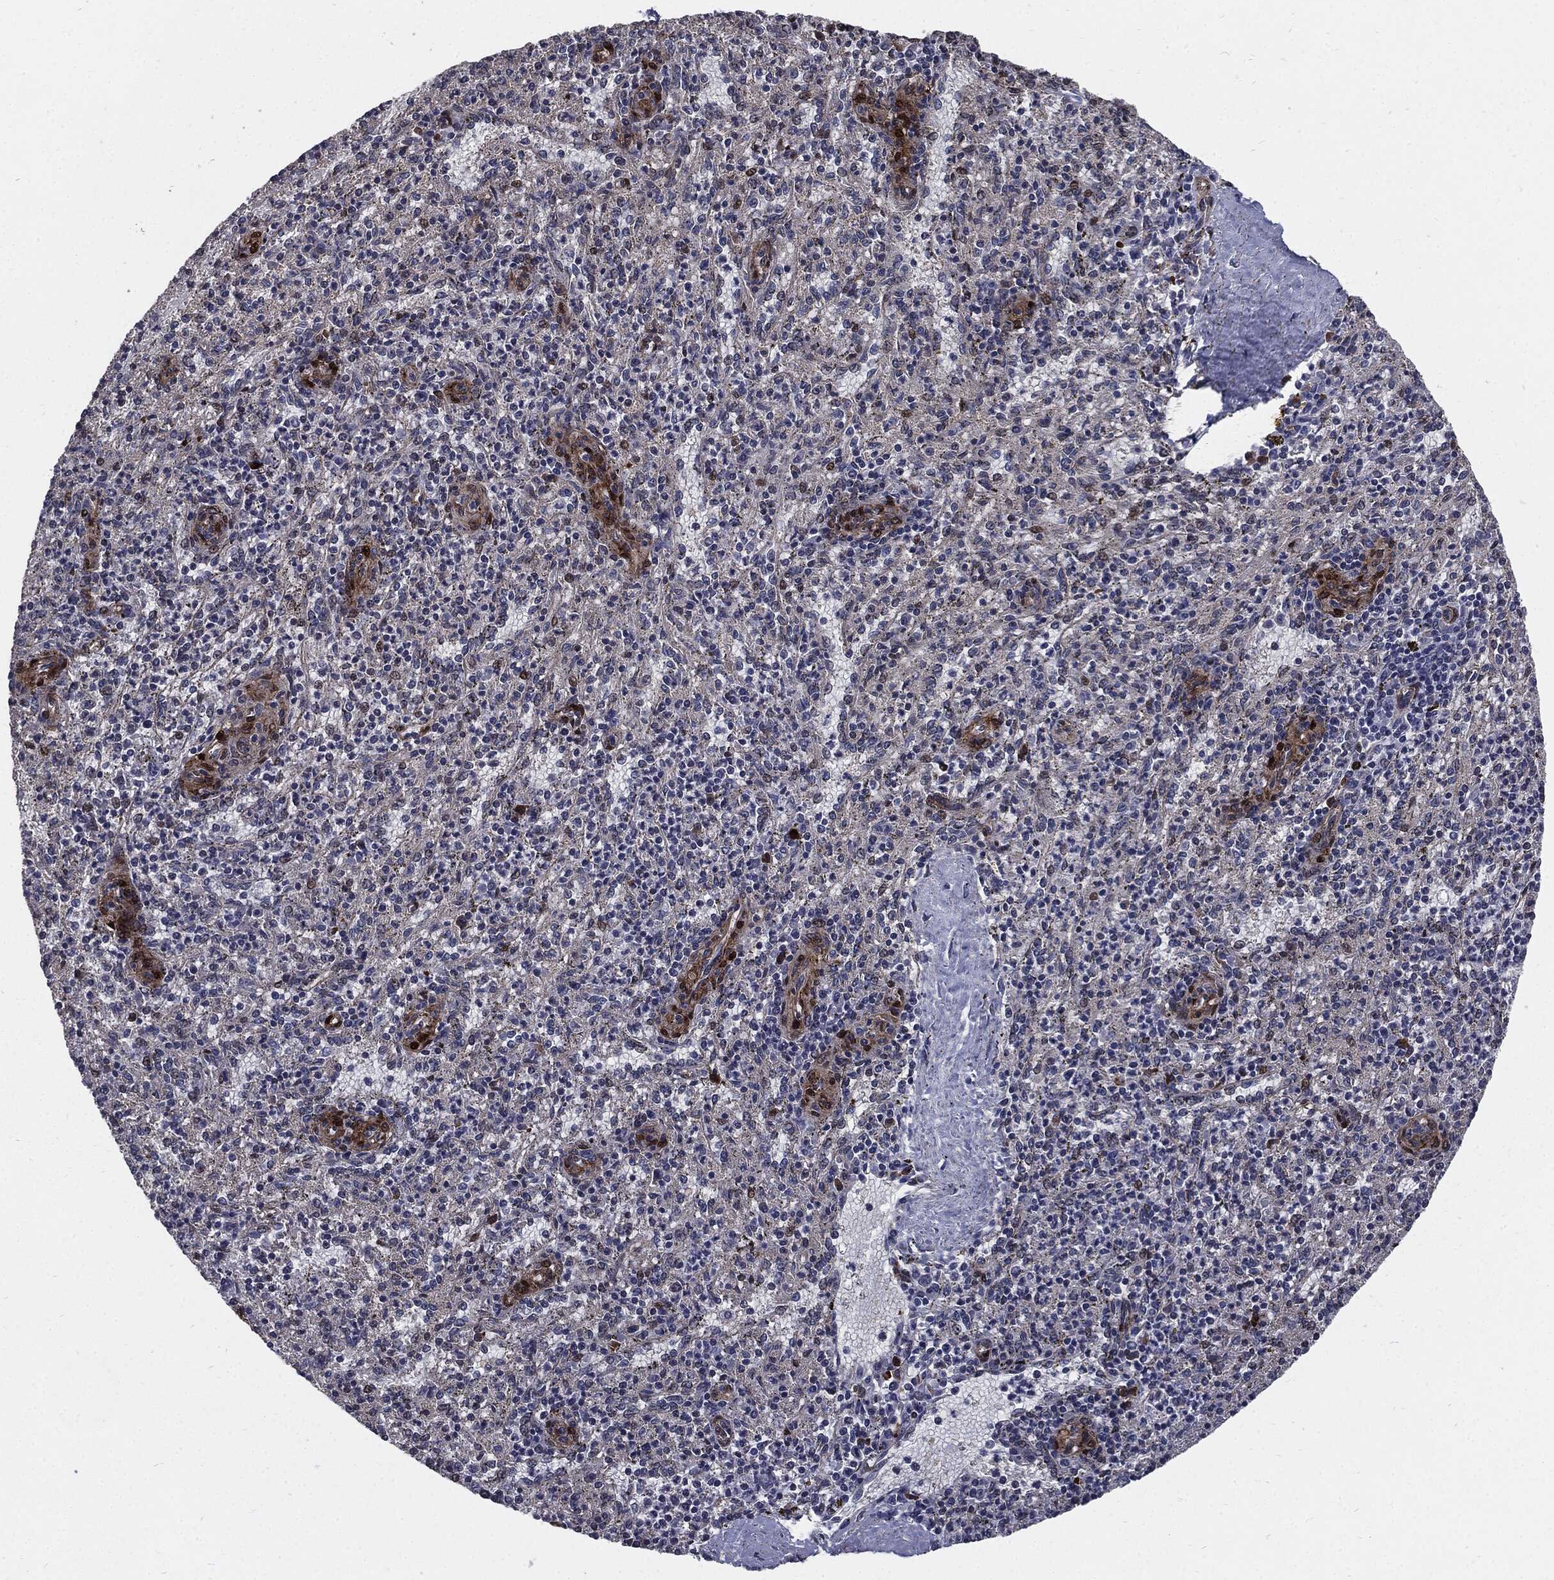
{"staining": {"intensity": "negative", "quantity": "none", "location": "none"}, "tissue": "spleen", "cell_type": "Cells in red pulp", "image_type": "normal", "snomed": [{"axis": "morphology", "description": "Normal tissue, NOS"}, {"axis": "topography", "description": "Spleen"}], "caption": "A photomicrograph of human spleen is negative for staining in cells in red pulp.", "gene": "PTPA", "patient": {"sex": "male", "age": 60}}